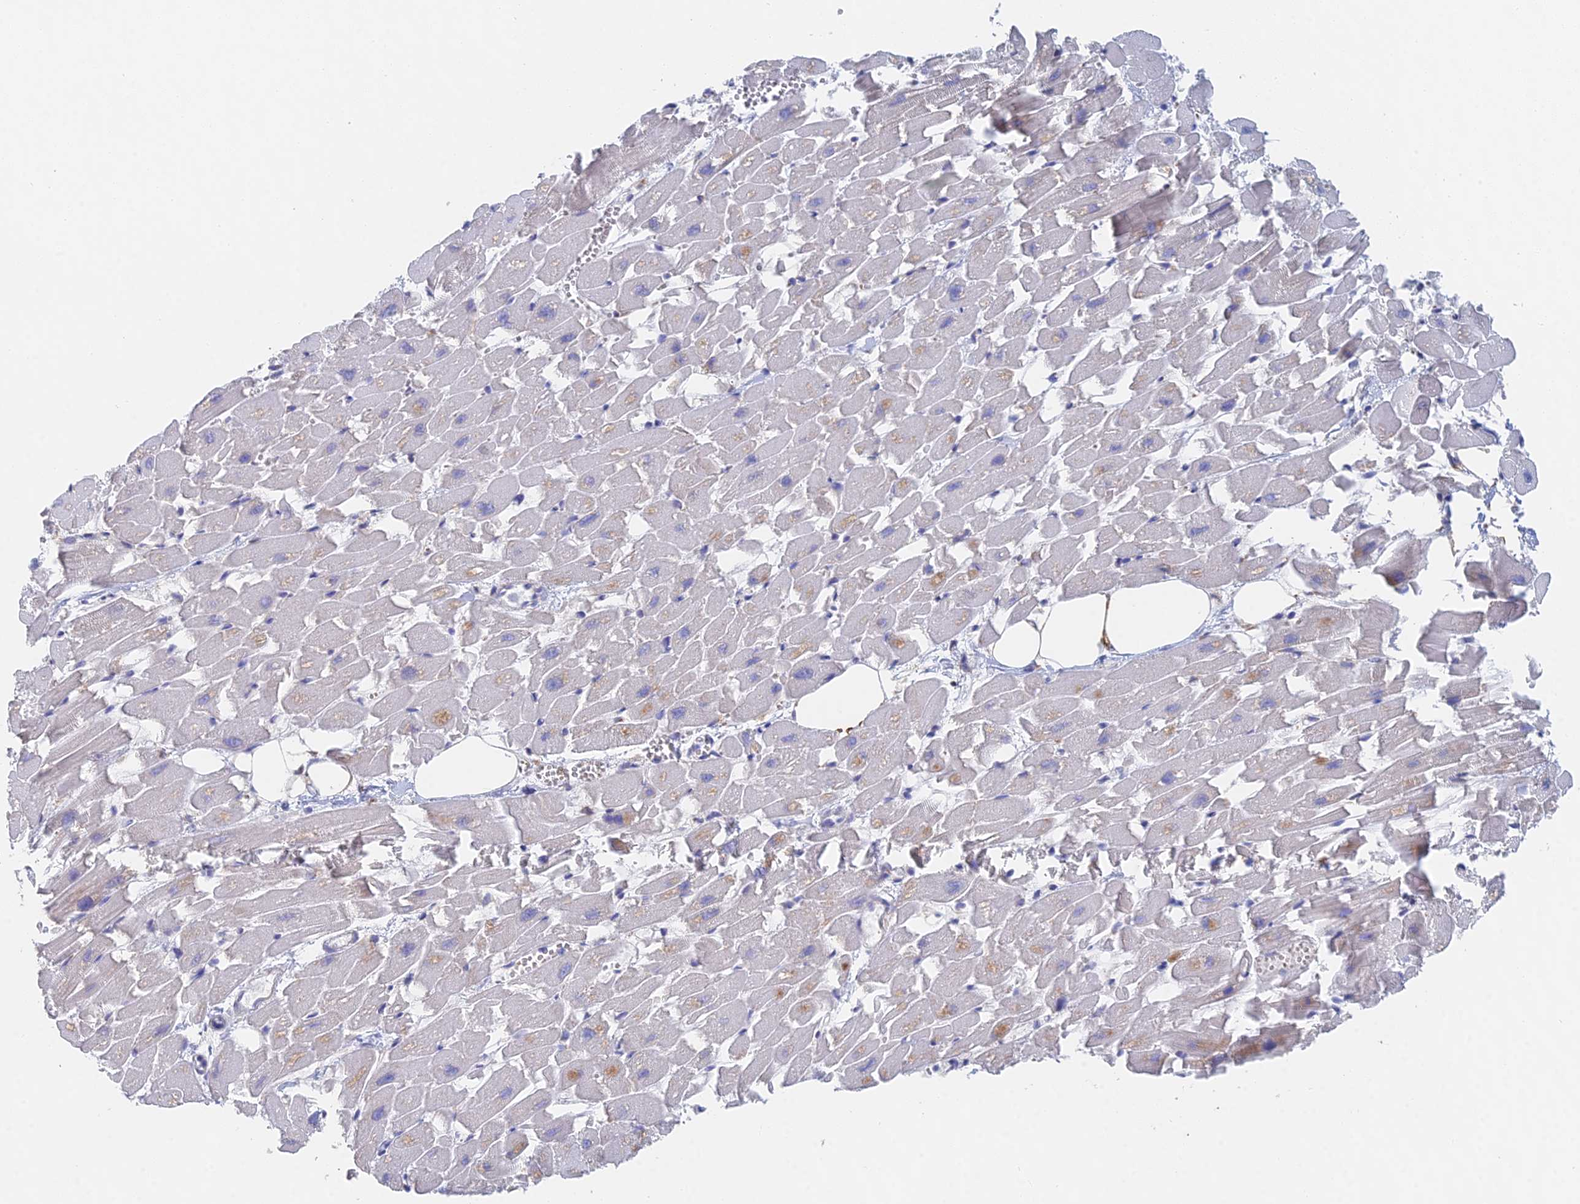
{"staining": {"intensity": "weak", "quantity": "<25%", "location": "cytoplasmic/membranous"}, "tissue": "heart muscle", "cell_type": "Cardiomyocytes", "image_type": "normal", "snomed": [{"axis": "morphology", "description": "Normal tissue, NOS"}, {"axis": "topography", "description": "Heart"}], "caption": "The IHC micrograph has no significant positivity in cardiomyocytes of heart muscle.", "gene": "ELOF1", "patient": {"sex": "female", "age": 64}}